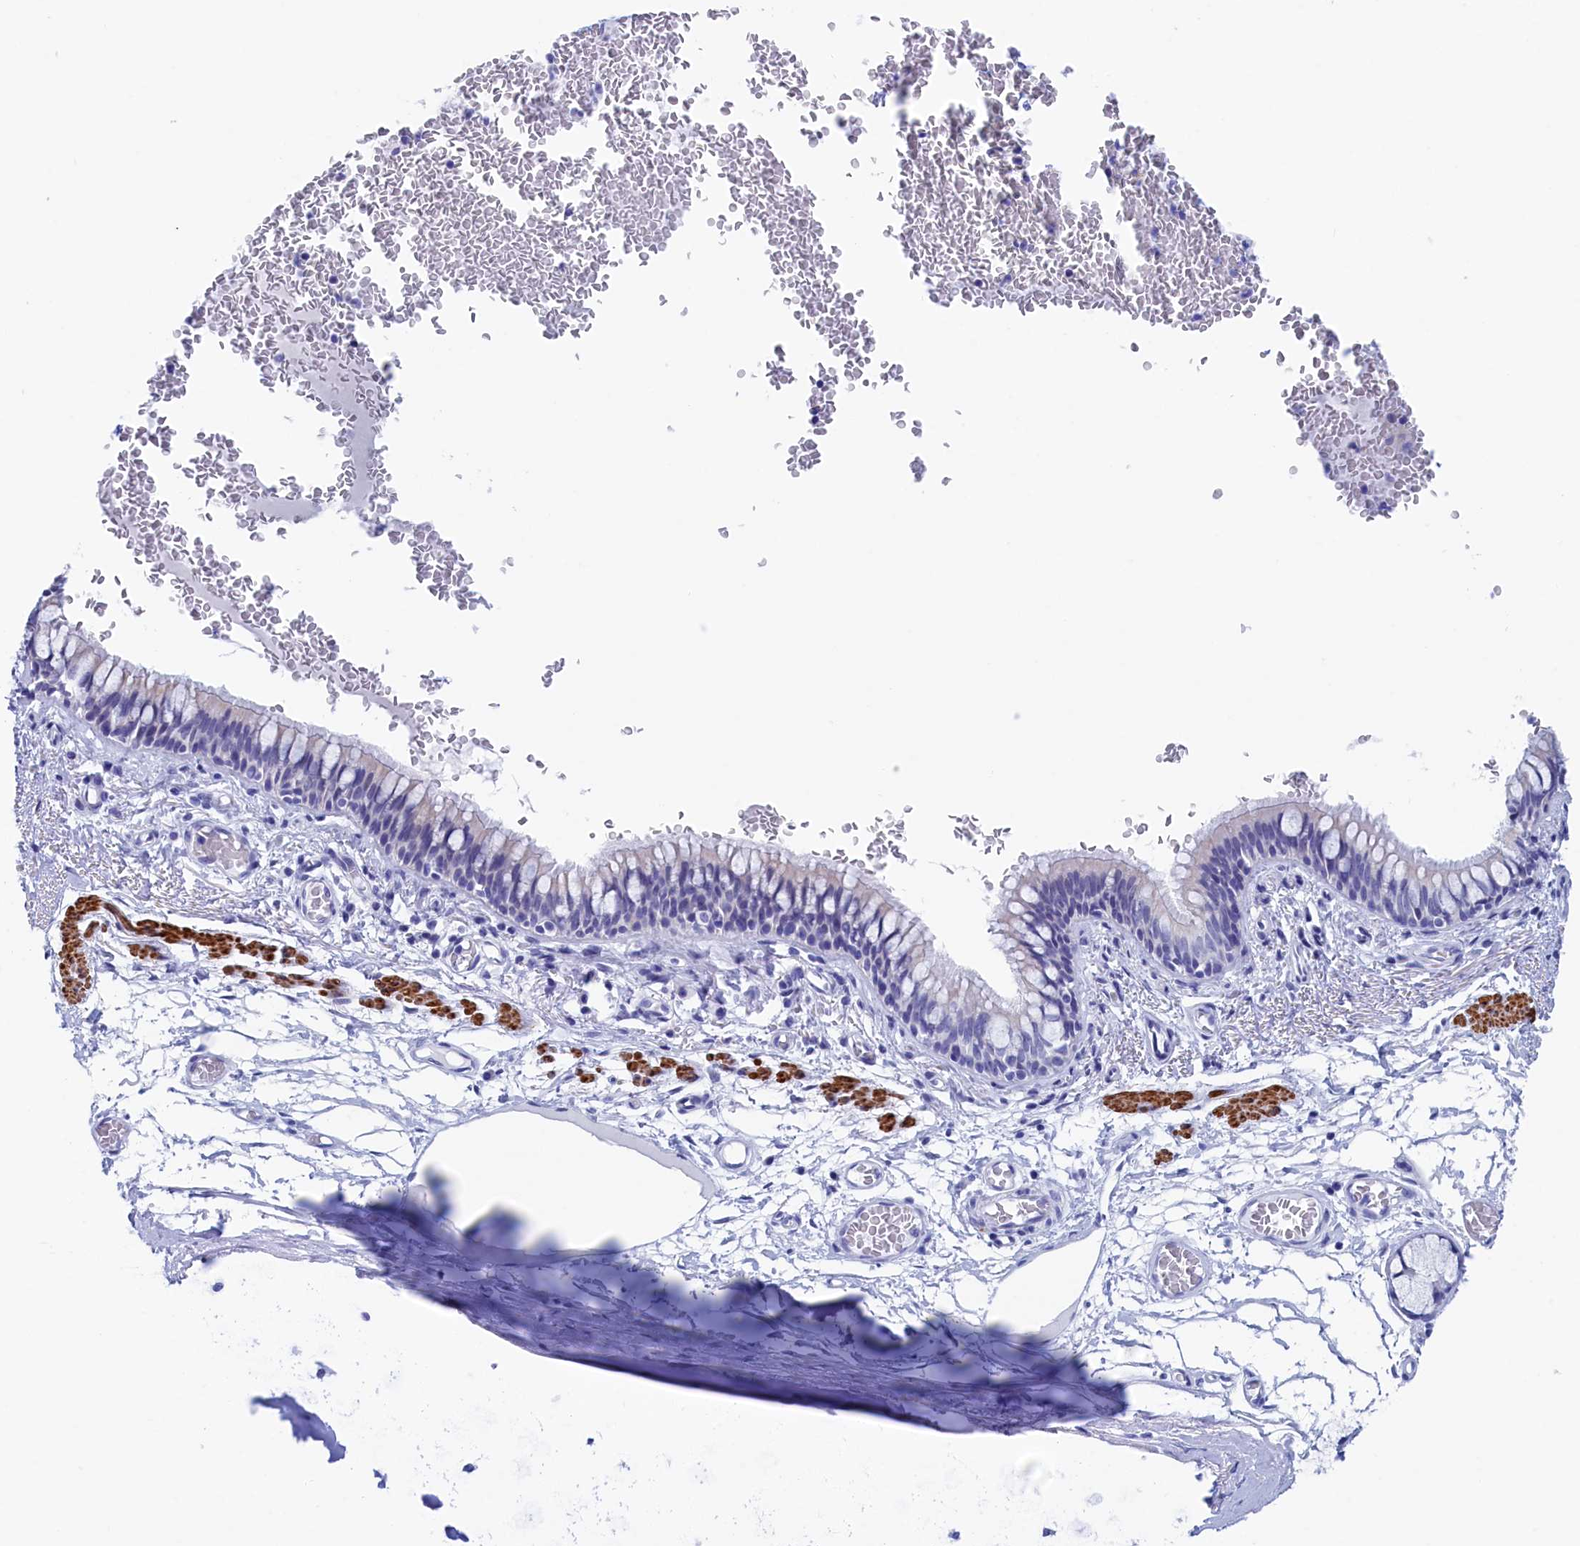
{"staining": {"intensity": "negative", "quantity": "none", "location": "none"}, "tissue": "bronchus", "cell_type": "Respiratory epithelial cells", "image_type": "normal", "snomed": [{"axis": "morphology", "description": "Normal tissue, NOS"}, {"axis": "topography", "description": "Cartilage tissue"}, {"axis": "topography", "description": "Bronchus"}], "caption": "Respiratory epithelial cells show no significant staining in benign bronchus. Nuclei are stained in blue.", "gene": "WDR83", "patient": {"sex": "female", "age": 36}}